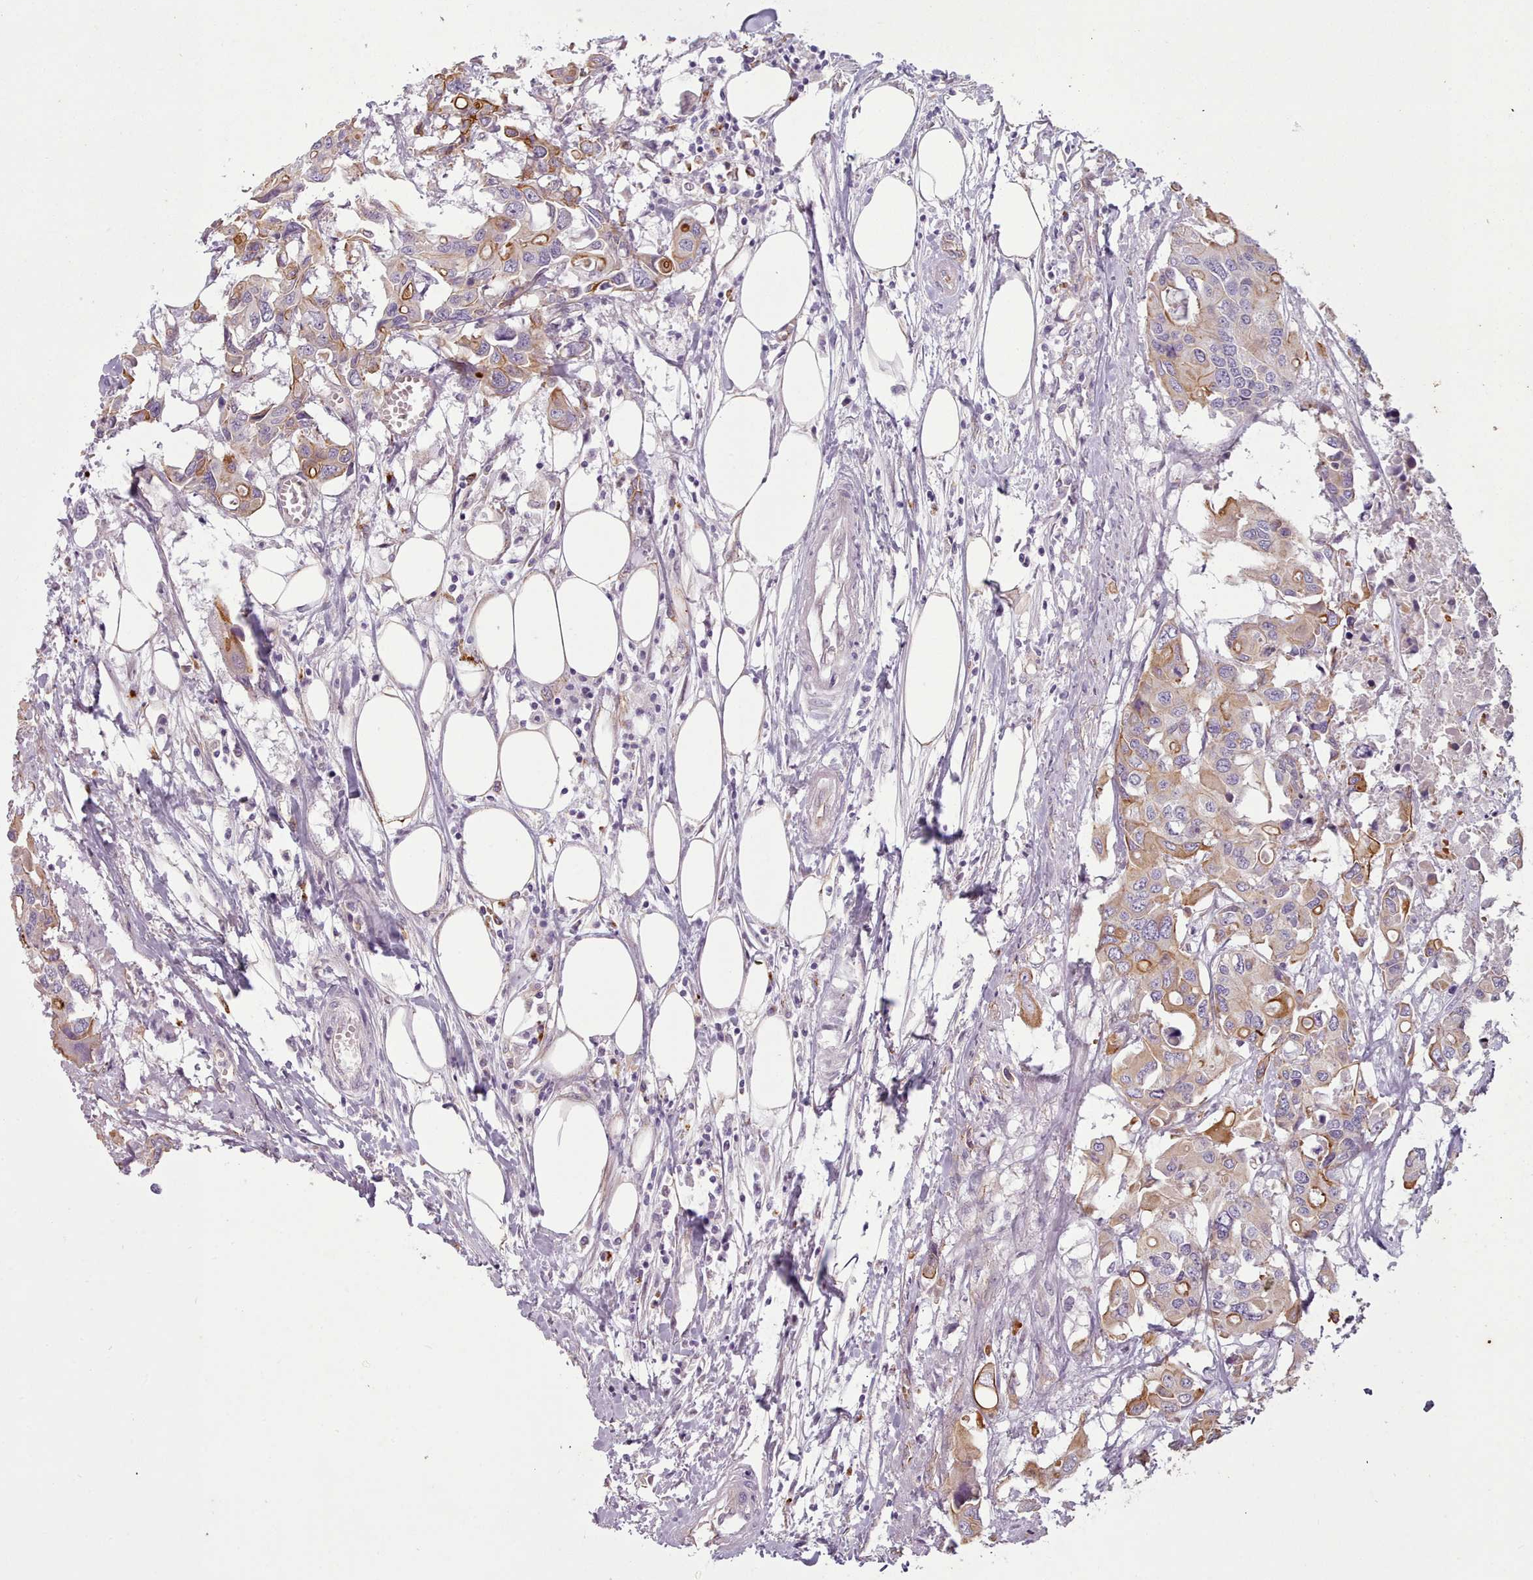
{"staining": {"intensity": "moderate", "quantity": "25%-75%", "location": "cytoplasmic/membranous"}, "tissue": "colorectal cancer", "cell_type": "Tumor cells", "image_type": "cancer", "snomed": [{"axis": "morphology", "description": "Adenocarcinoma, NOS"}, {"axis": "topography", "description": "Colon"}], "caption": "Immunohistochemical staining of colorectal cancer (adenocarcinoma) displays medium levels of moderate cytoplasmic/membranous protein expression in approximately 25%-75% of tumor cells.", "gene": "PLD4", "patient": {"sex": "male", "age": 77}}